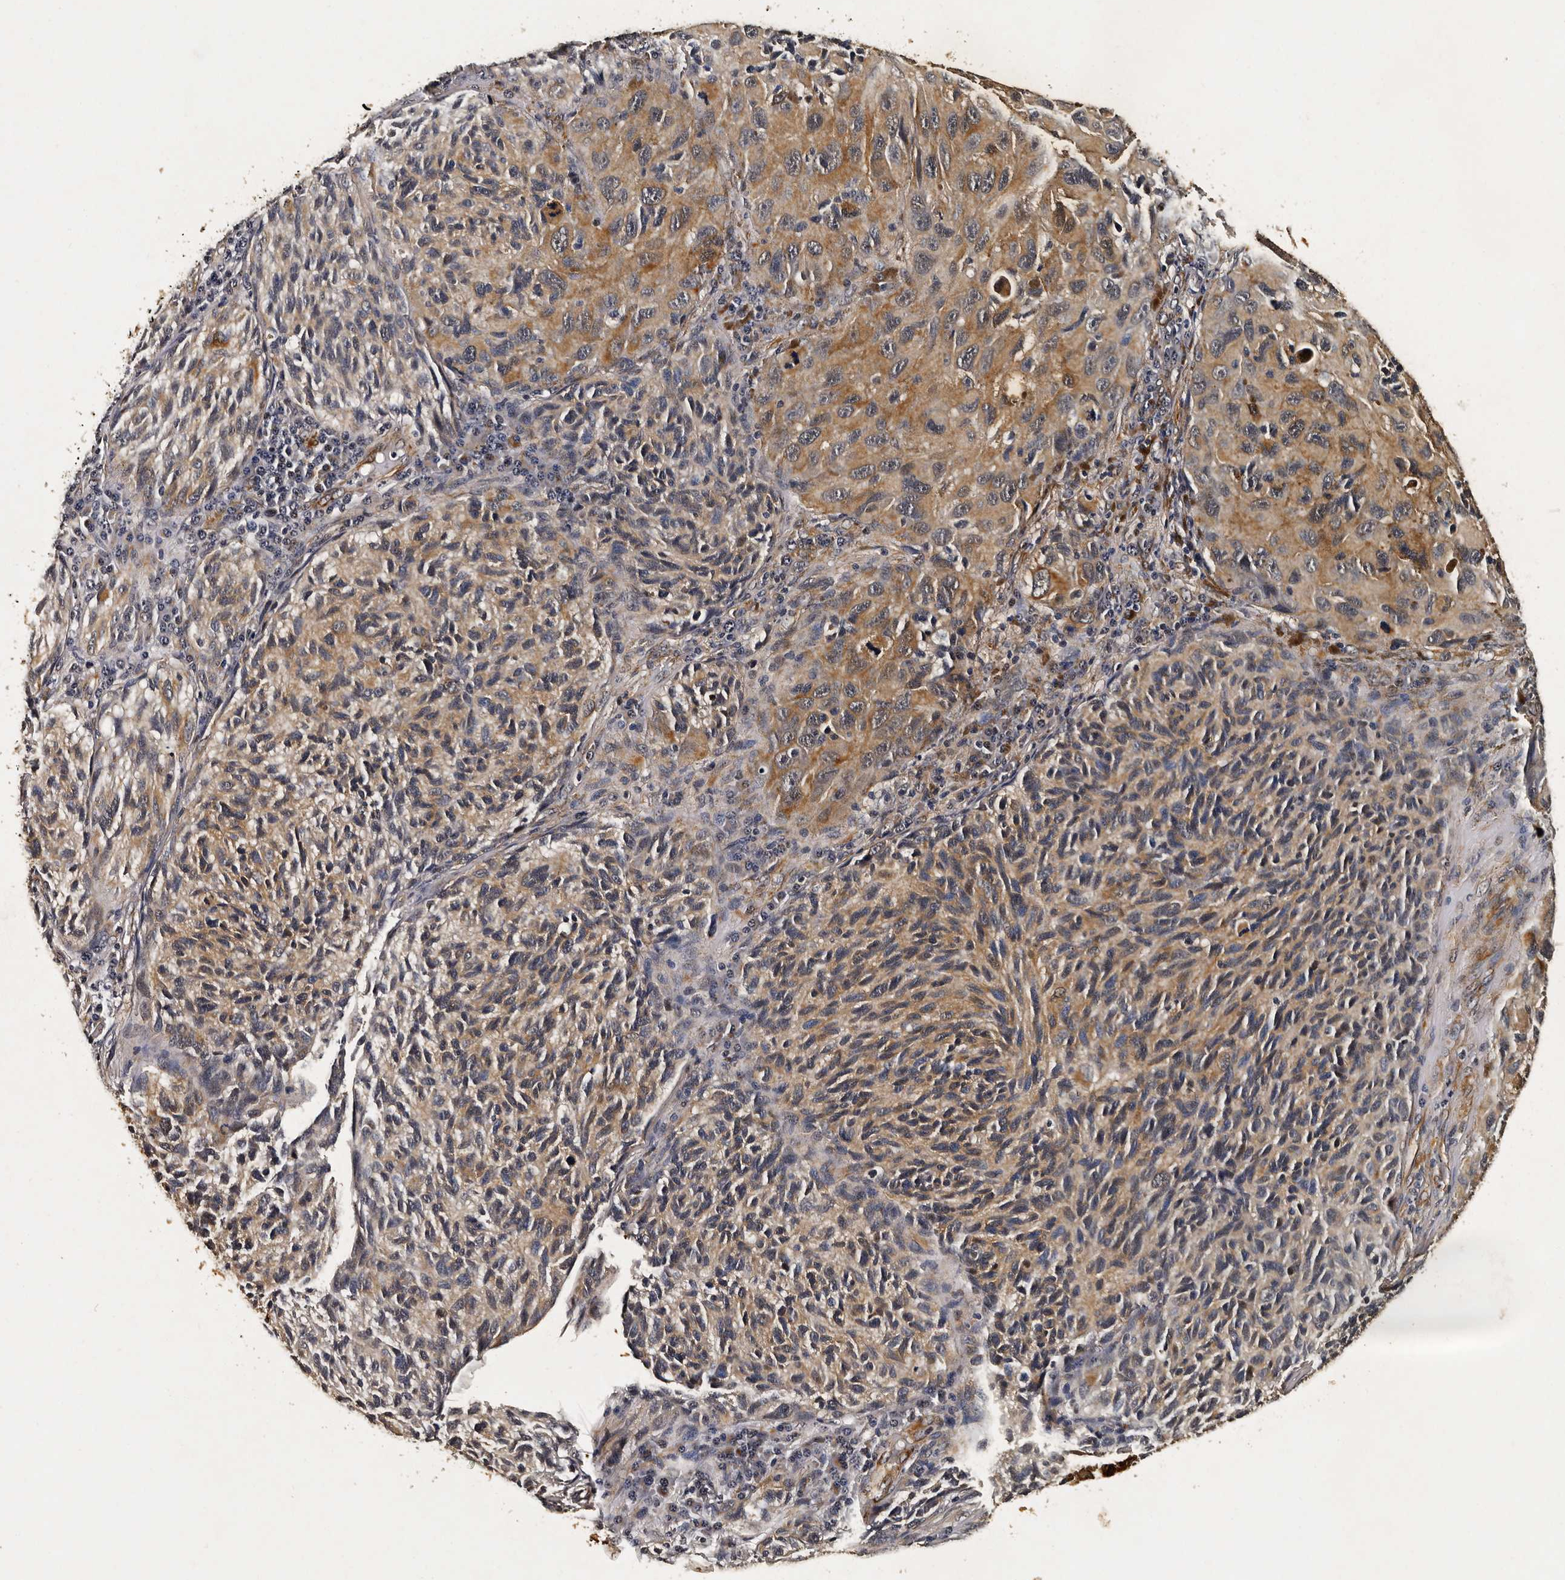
{"staining": {"intensity": "moderate", "quantity": ">75%", "location": "cytoplasmic/membranous"}, "tissue": "melanoma", "cell_type": "Tumor cells", "image_type": "cancer", "snomed": [{"axis": "morphology", "description": "Malignant melanoma, NOS"}, {"axis": "topography", "description": "Skin"}], "caption": "Malignant melanoma stained with IHC displays moderate cytoplasmic/membranous staining in approximately >75% of tumor cells.", "gene": "CPNE3", "patient": {"sex": "female", "age": 73}}